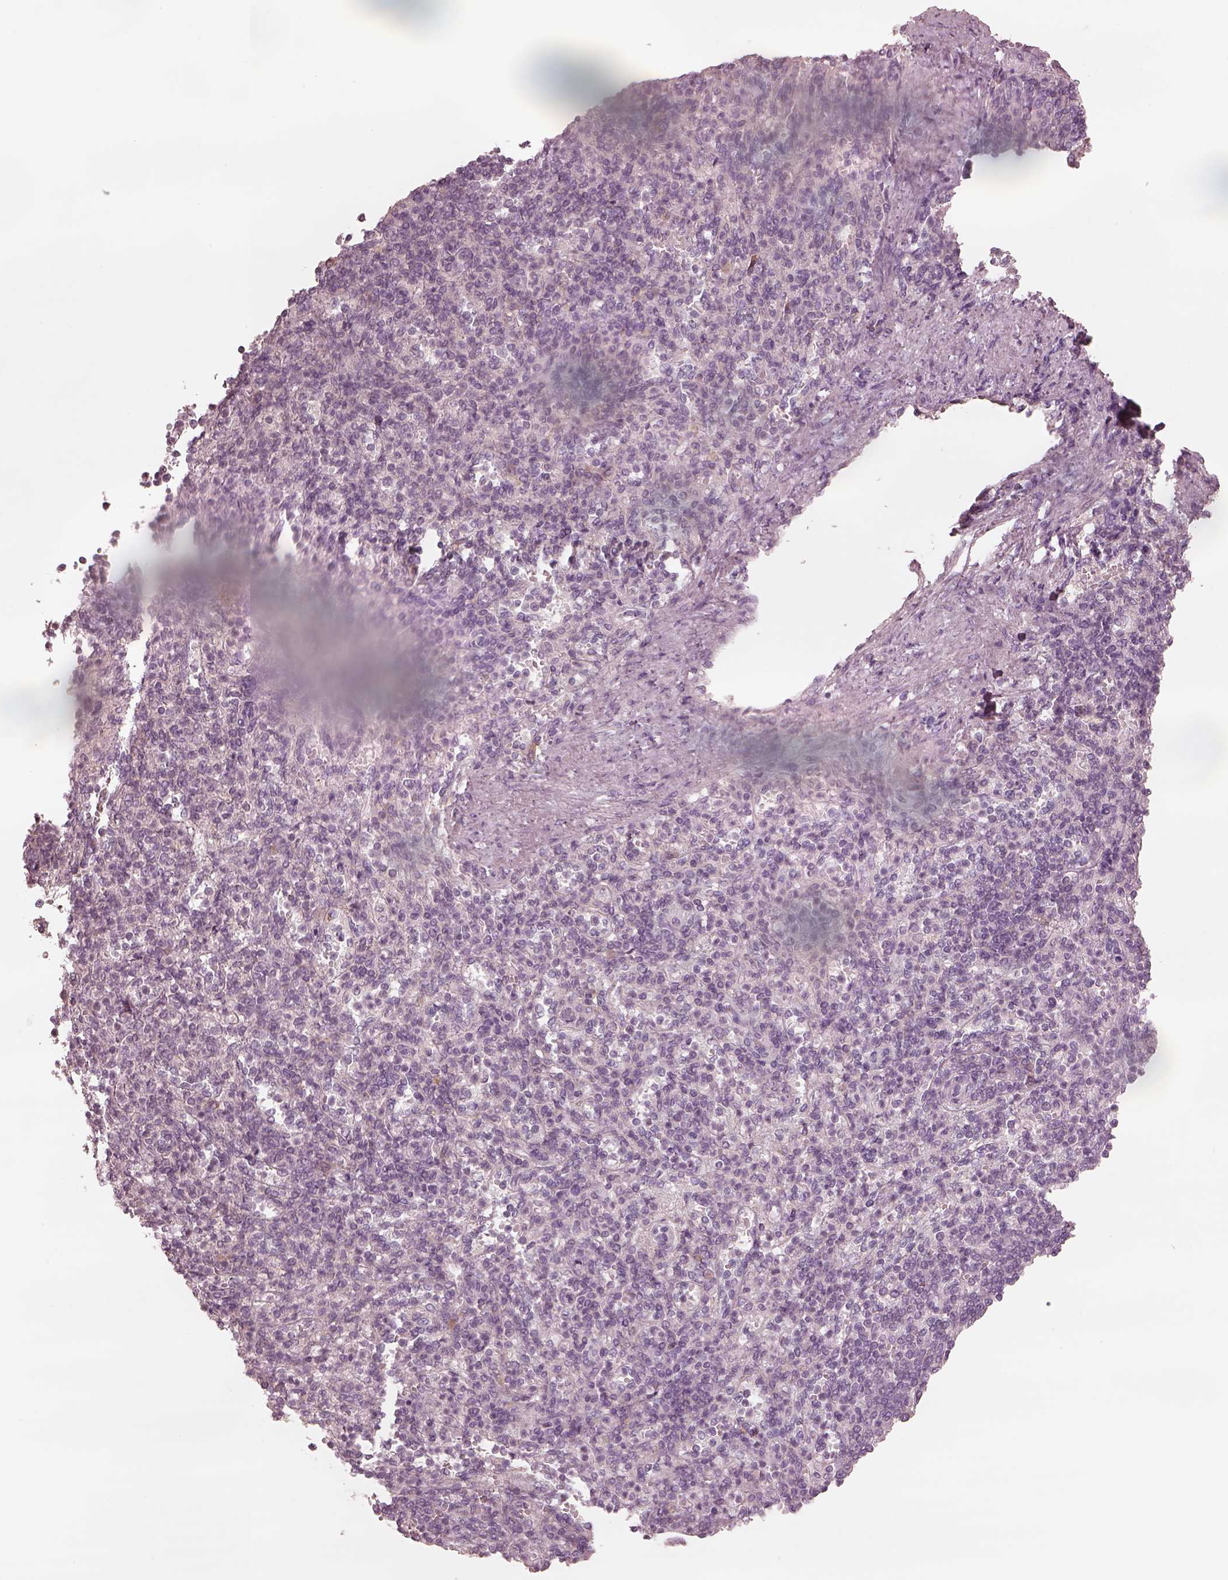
{"staining": {"intensity": "negative", "quantity": "none", "location": "none"}, "tissue": "spleen", "cell_type": "Cells in red pulp", "image_type": "normal", "snomed": [{"axis": "morphology", "description": "Normal tissue, NOS"}, {"axis": "topography", "description": "Spleen"}], "caption": "High power microscopy histopathology image of an IHC histopathology image of normal spleen, revealing no significant expression in cells in red pulp.", "gene": "MIA", "patient": {"sex": "female", "age": 74}}